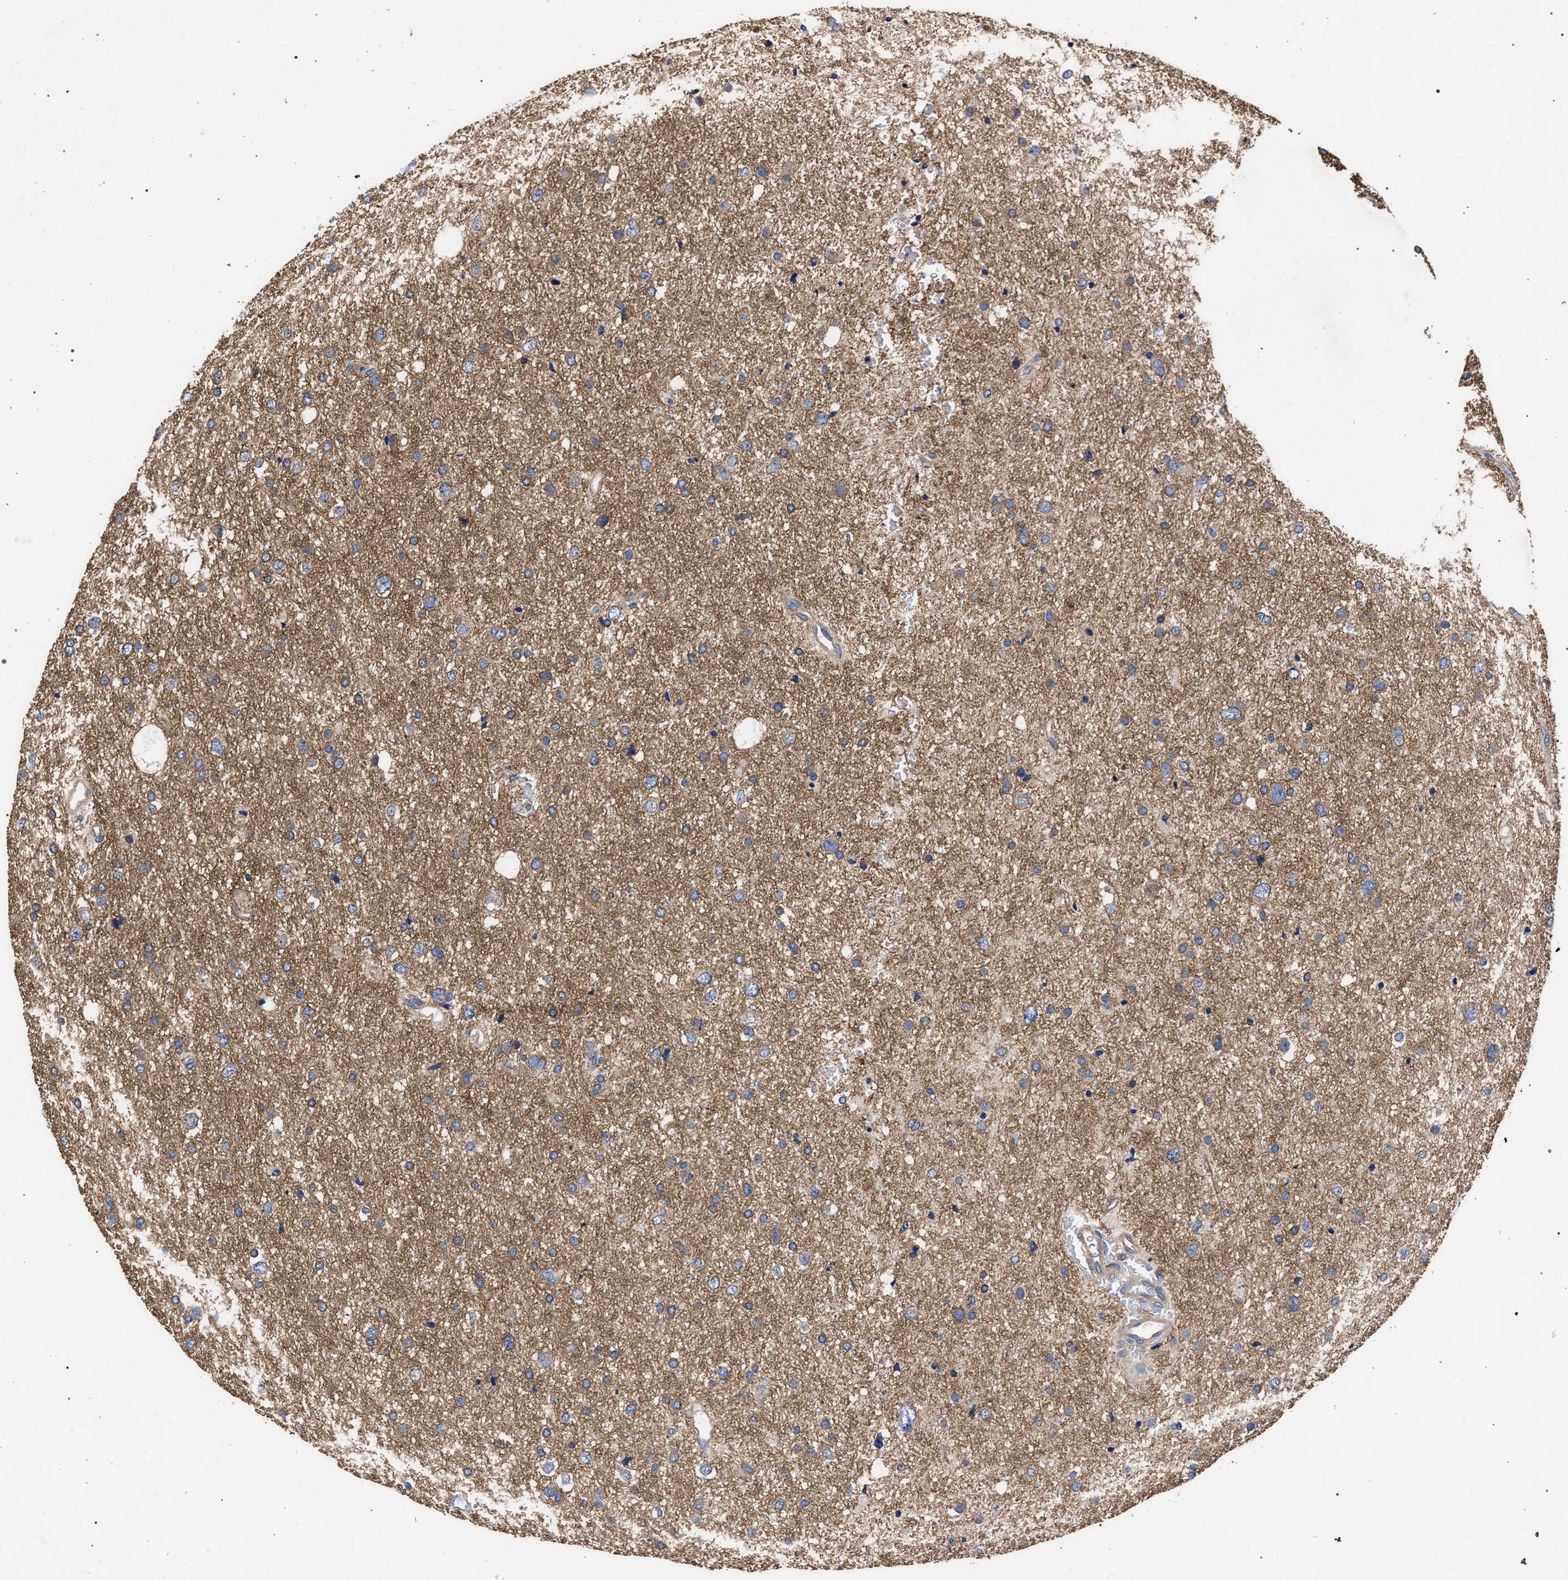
{"staining": {"intensity": "weak", "quantity": "25%-75%", "location": "cytoplasmic/membranous"}, "tissue": "glioma", "cell_type": "Tumor cells", "image_type": "cancer", "snomed": [{"axis": "morphology", "description": "Glioma, malignant, Low grade"}, {"axis": "topography", "description": "Brain"}], "caption": "There is low levels of weak cytoplasmic/membranous expression in tumor cells of malignant glioma (low-grade), as demonstrated by immunohistochemical staining (brown color).", "gene": "CFAP95", "patient": {"sex": "female", "age": 37}}